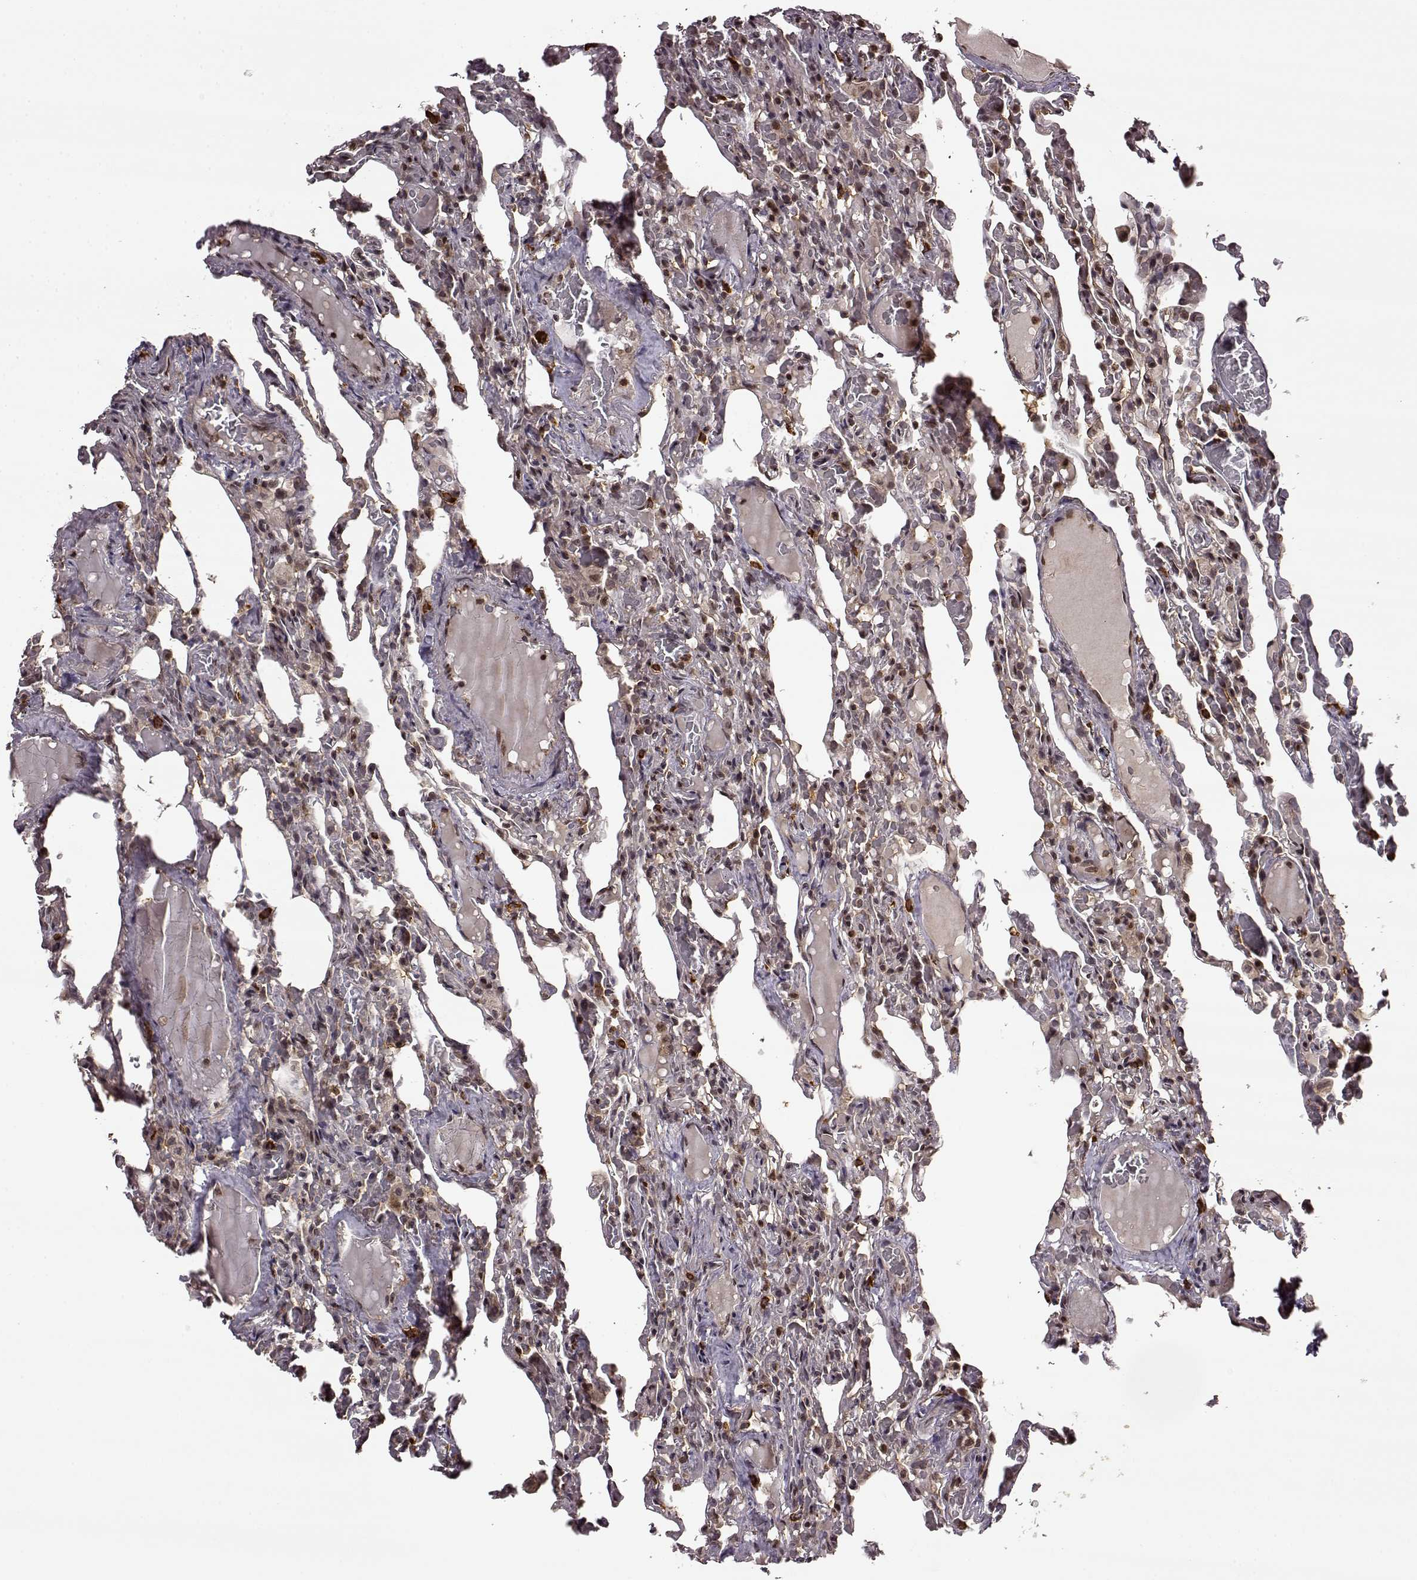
{"staining": {"intensity": "strong", "quantity": "25%-75%", "location": "cytoplasmic/membranous,nuclear"}, "tissue": "lung", "cell_type": "Alveolar cells", "image_type": "normal", "snomed": [{"axis": "morphology", "description": "Normal tissue, NOS"}, {"axis": "topography", "description": "Lung"}], "caption": "This micrograph displays immunohistochemistry staining of unremarkable human lung, with high strong cytoplasmic/membranous,nuclear staining in about 25%-75% of alveolar cells.", "gene": "TRMU", "patient": {"sex": "female", "age": 43}}